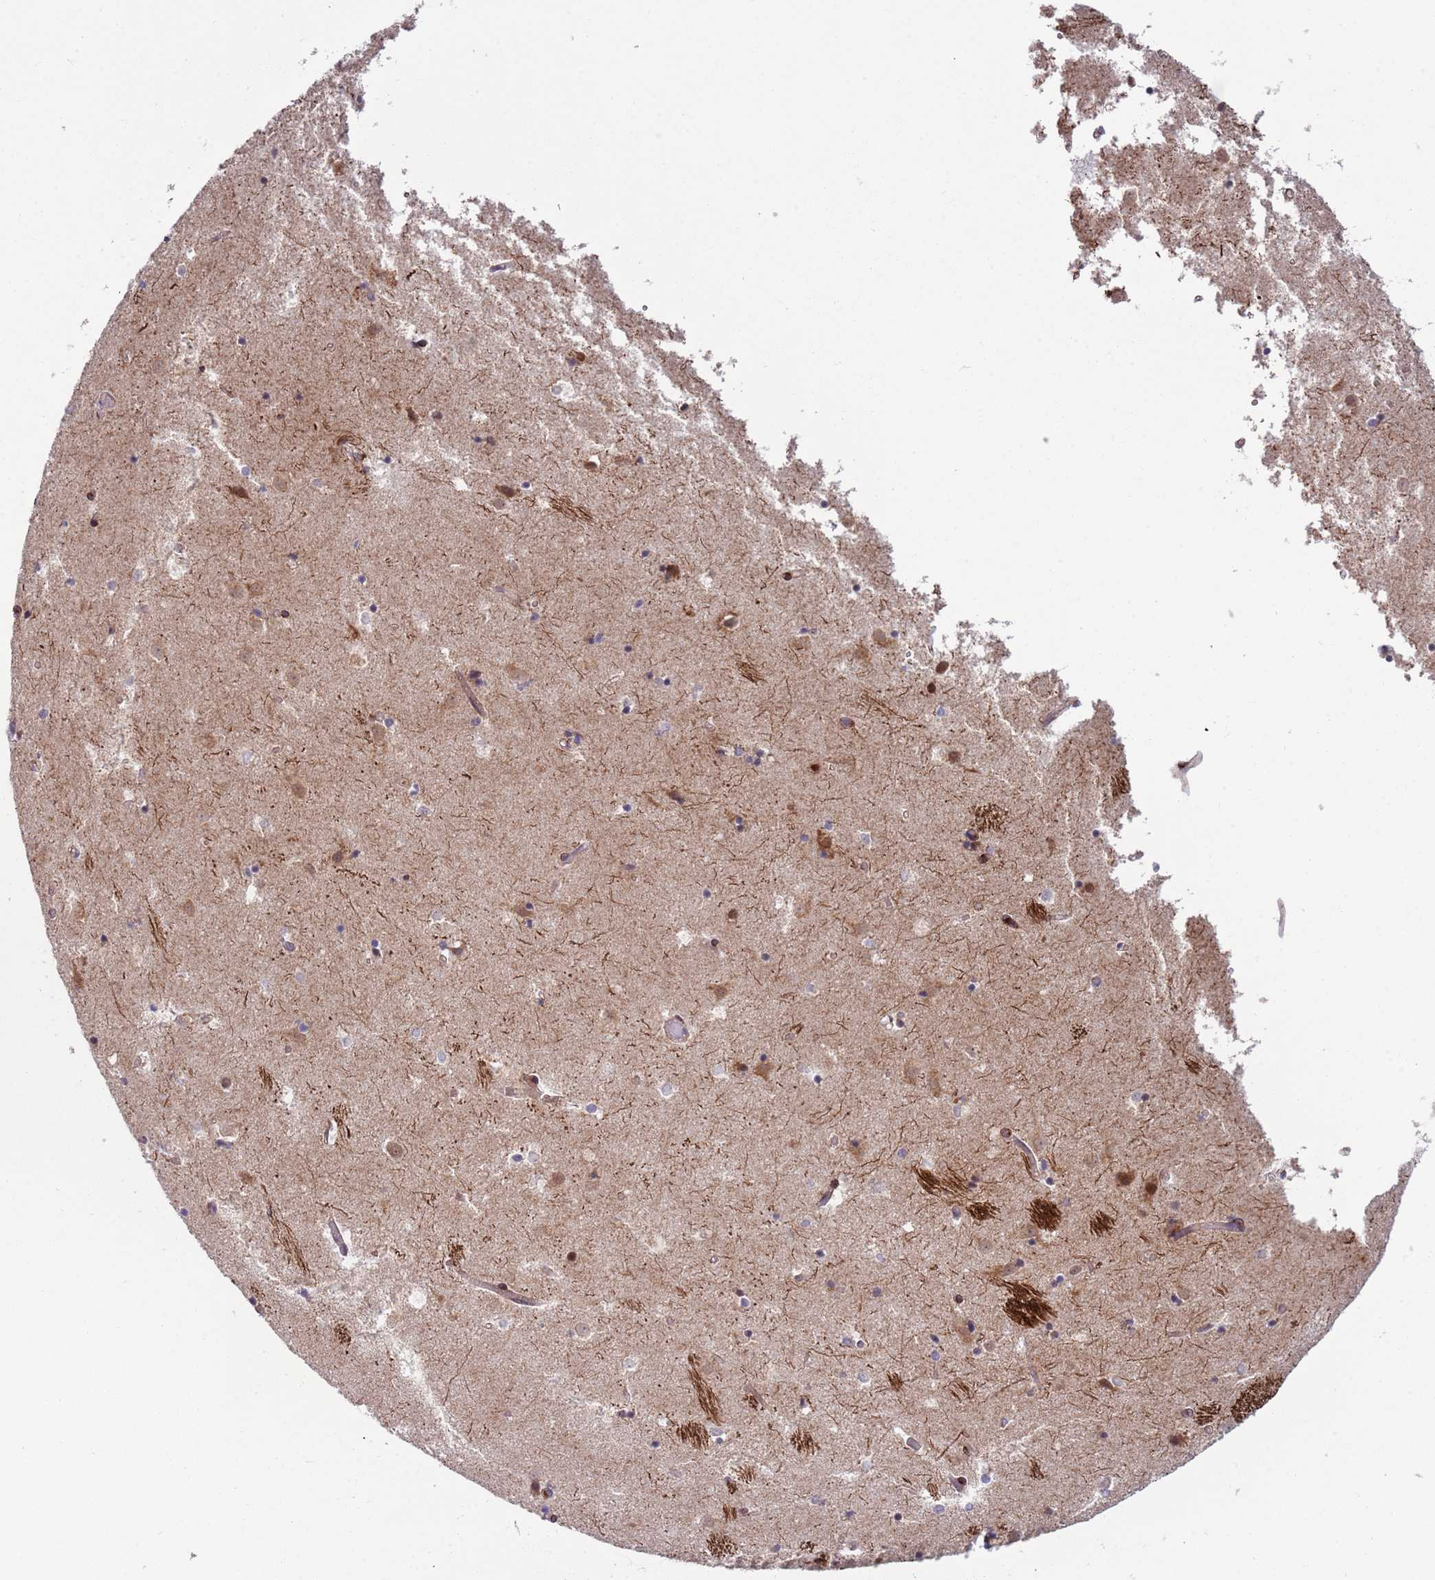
{"staining": {"intensity": "negative", "quantity": "none", "location": "none"}, "tissue": "caudate", "cell_type": "Glial cells", "image_type": "normal", "snomed": [{"axis": "morphology", "description": "Normal tissue, NOS"}, {"axis": "topography", "description": "Lateral ventricle wall"}], "caption": "Immunohistochemical staining of normal human caudate displays no significant staining in glial cells.", "gene": "BTBD7", "patient": {"sex": "female", "age": 52}}